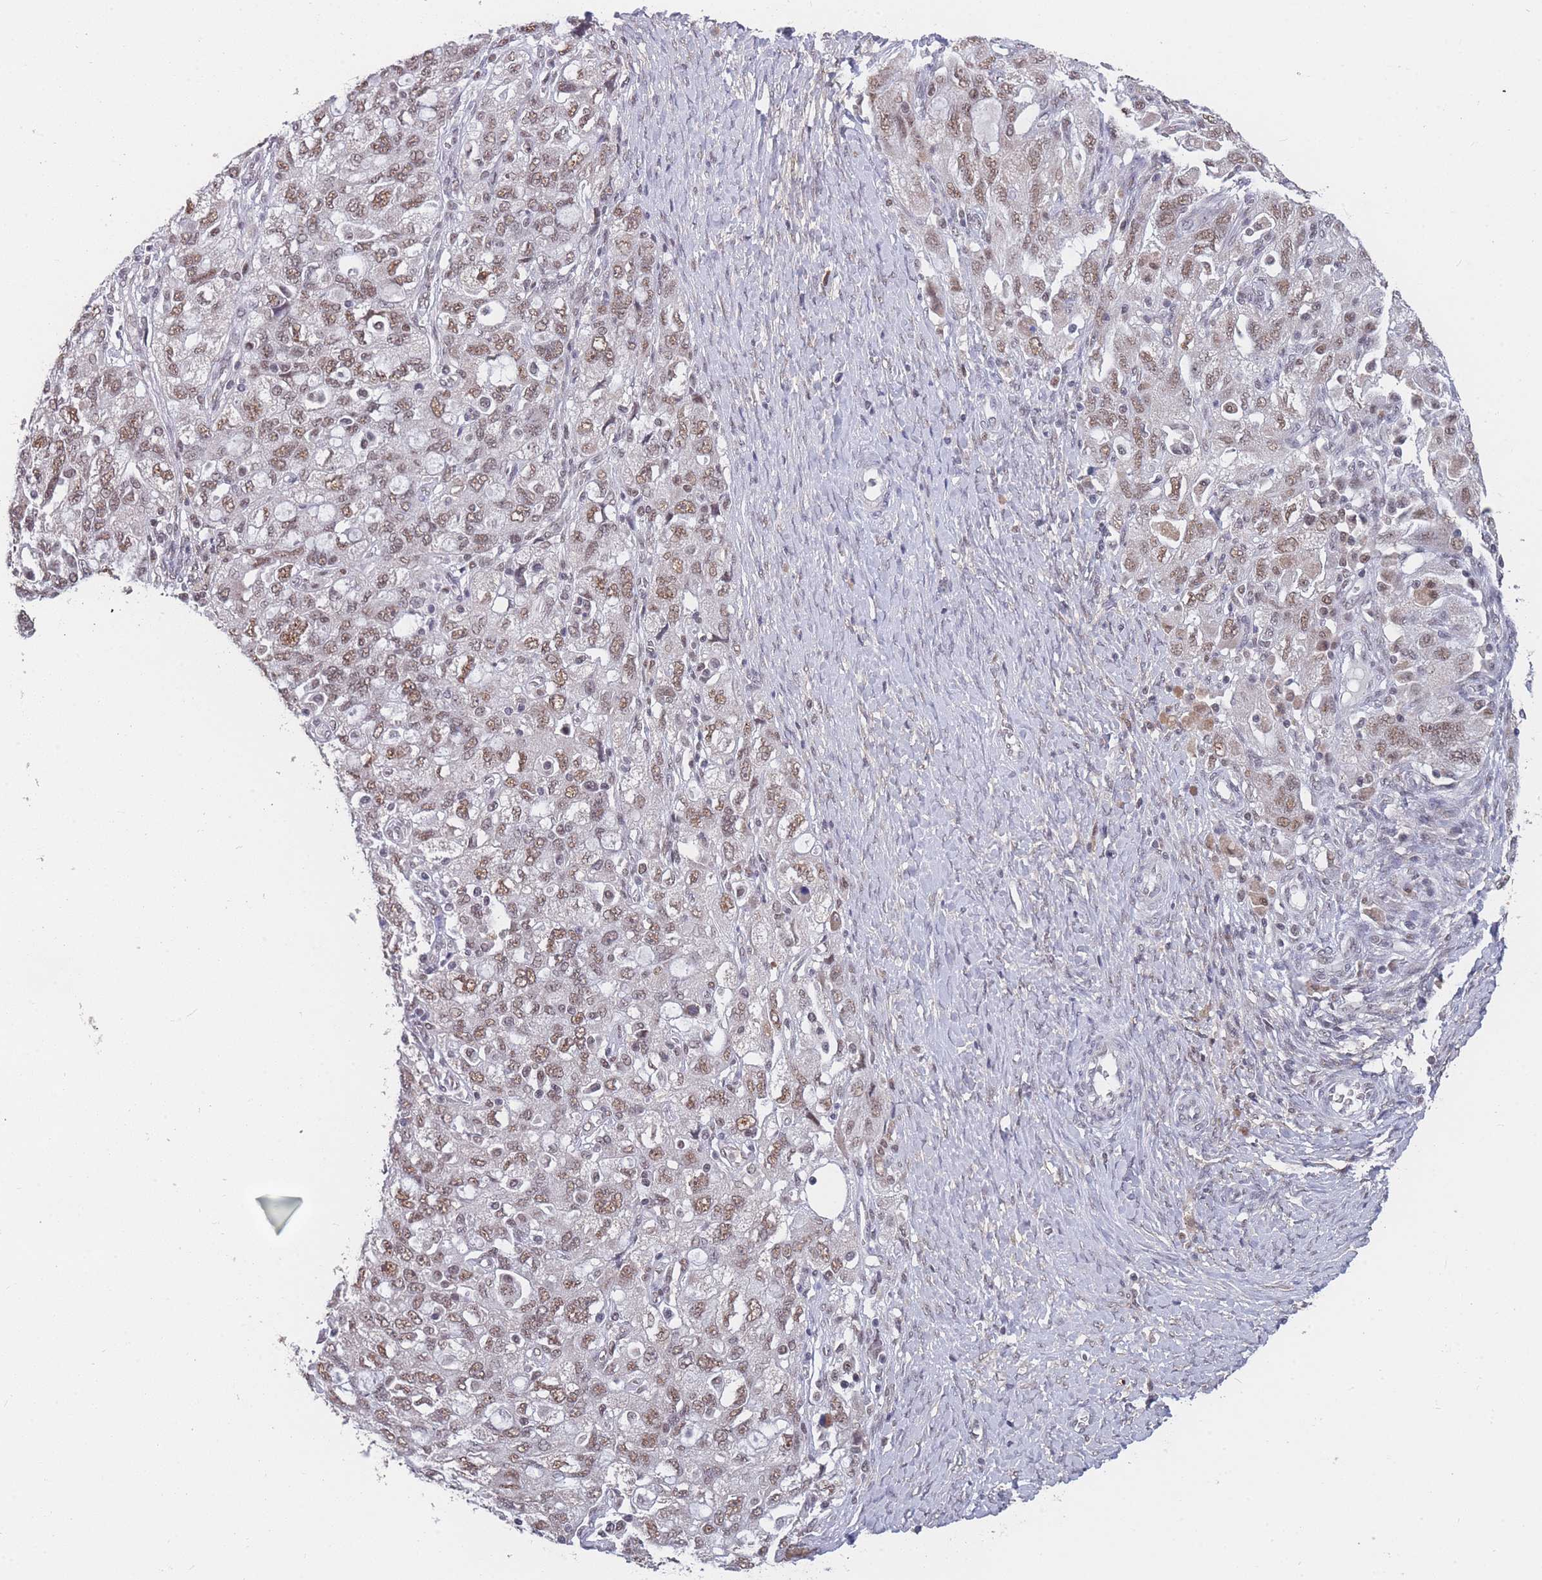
{"staining": {"intensity": "moderate", "quantity": ">75%", "location": "nuclear"}, "tissue": "ovarian cancer", "cell_type": "Tumor cells", "image_type": "cancer", "snomed": [{"axis": "morphology", "description": "Carcinoma, NOS"}, {"axis": "morphology", "description": "Cystadenocarcinoma, serous, NOS"}, {"axis": "topography", "description": "Ovary"}], "caption": "The image displays staining of ovarian serous cystadenocarcinoma, revealing moderate nuclear protein expression (brown color) within tumor cells.", "gene": "SNRPA1", "patient": {"sex": "female", "age": 69}}